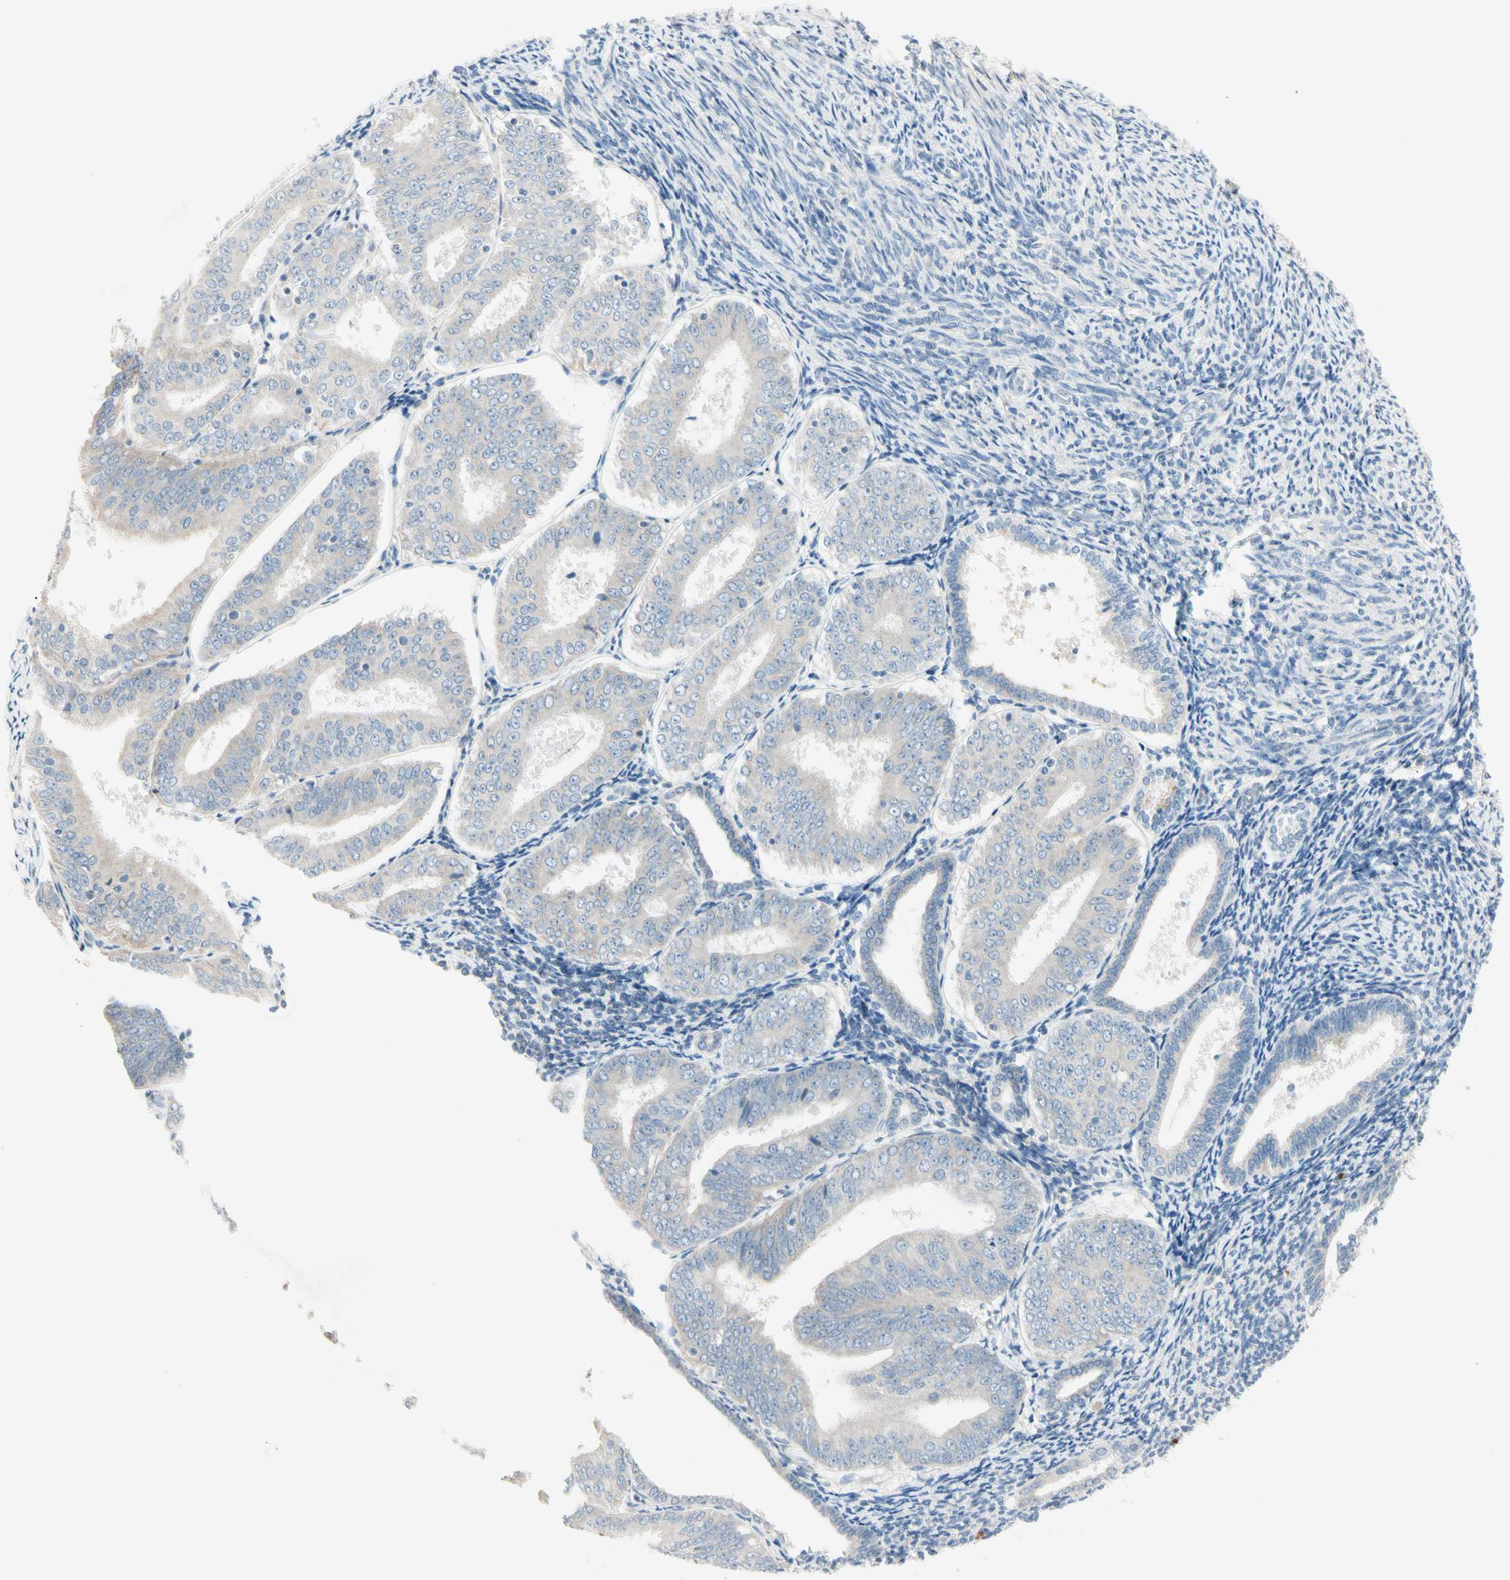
{"staining": {"intensity": "negative", "quantity": "none", "location": "none"}, "tissue": "endometrial cancer", "cell_type": "Tumor cells", "image_type": "cancer", "snomed": [{"axis": "morphology", "description": "Adenocarcinoma, NOS"}, {"axis": "topography", "description": "Endometrium"}], "caption": "A histopathology image of endometrial cancer stained for a protein exhibits no brown staining in tumor cells.", "gene": "ALDH18A1", "patient": {"sex": "female", "age": 63}}